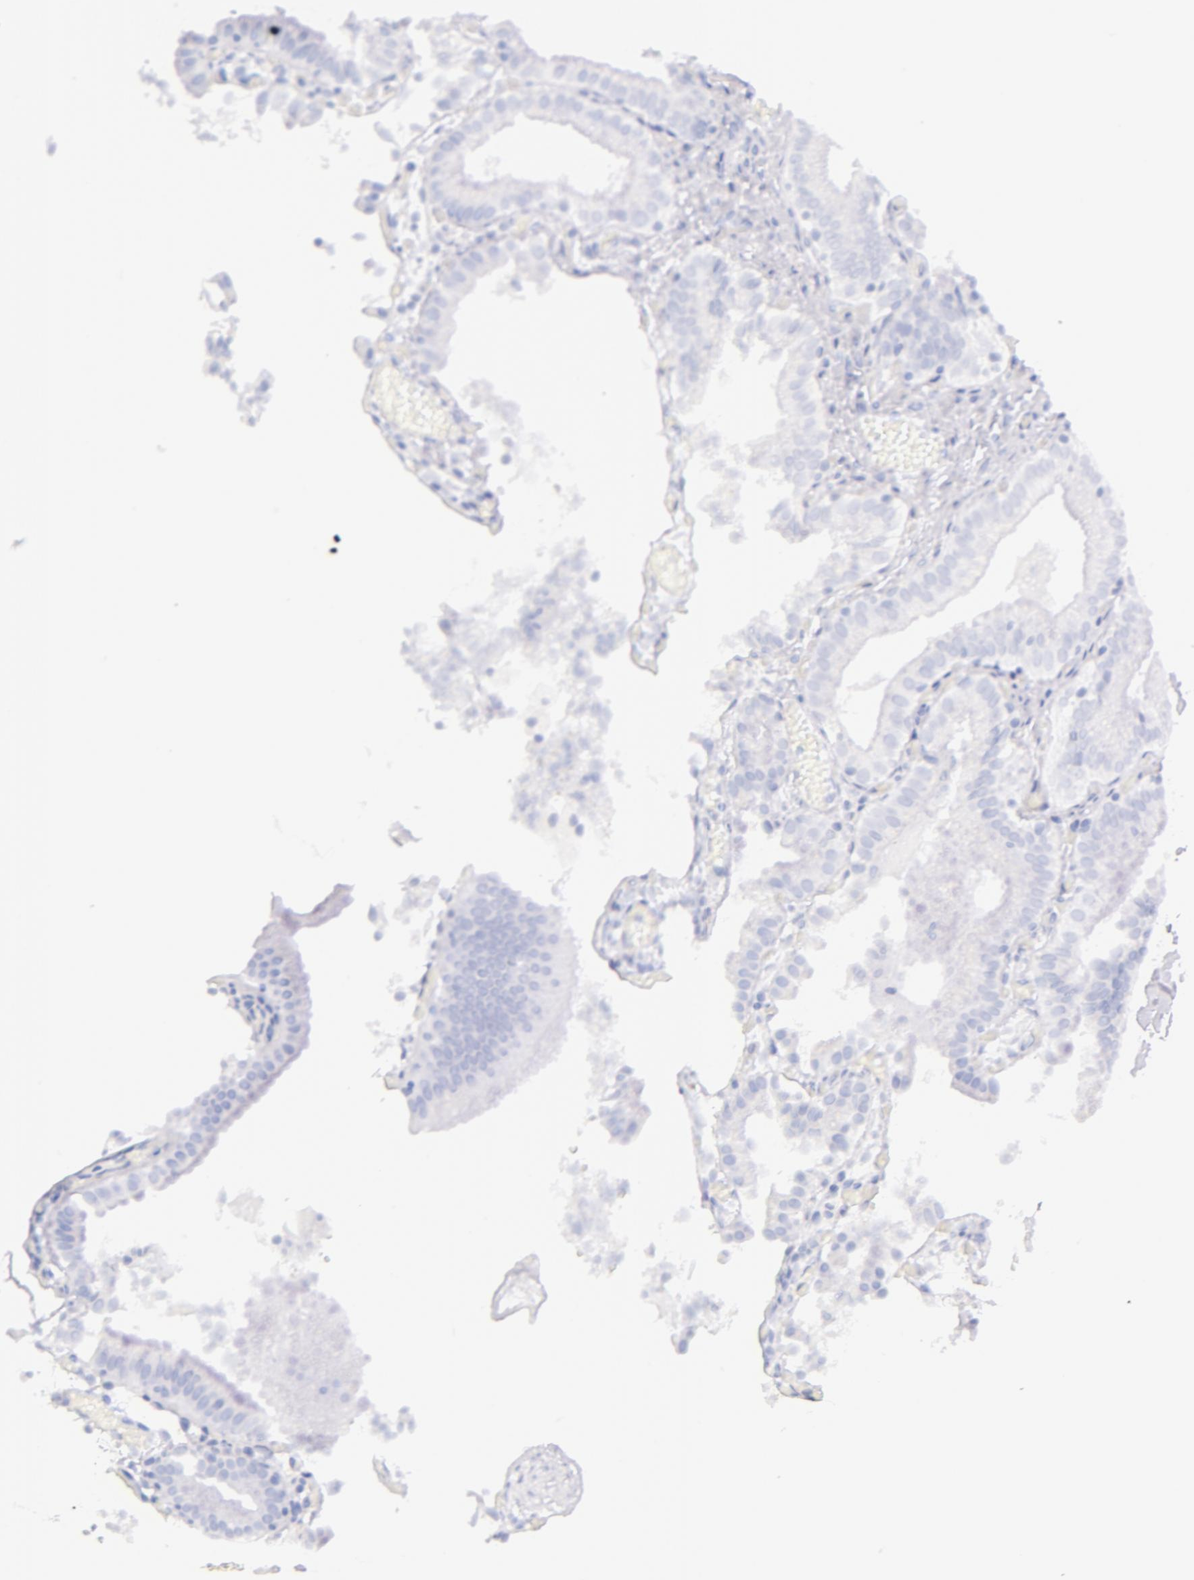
{"staining": {"intensity": "negative", "quantity": "none", "location": "none"}, "tissue": "gallbladder", "cell_type": "Glandular cells", "image_type": "normal", "snomed": [{"axis": "morphology", "description": "Normal tissue, NOS"}, {"axis": "topography", "description": "Gallbladder"}], "caption": "This is an immunohistochemistry micrograph of benign gallbladder. There is no positivity in glandular cells.", "gene": "CD44", "patient": {"sex": "female", "age": 44}}